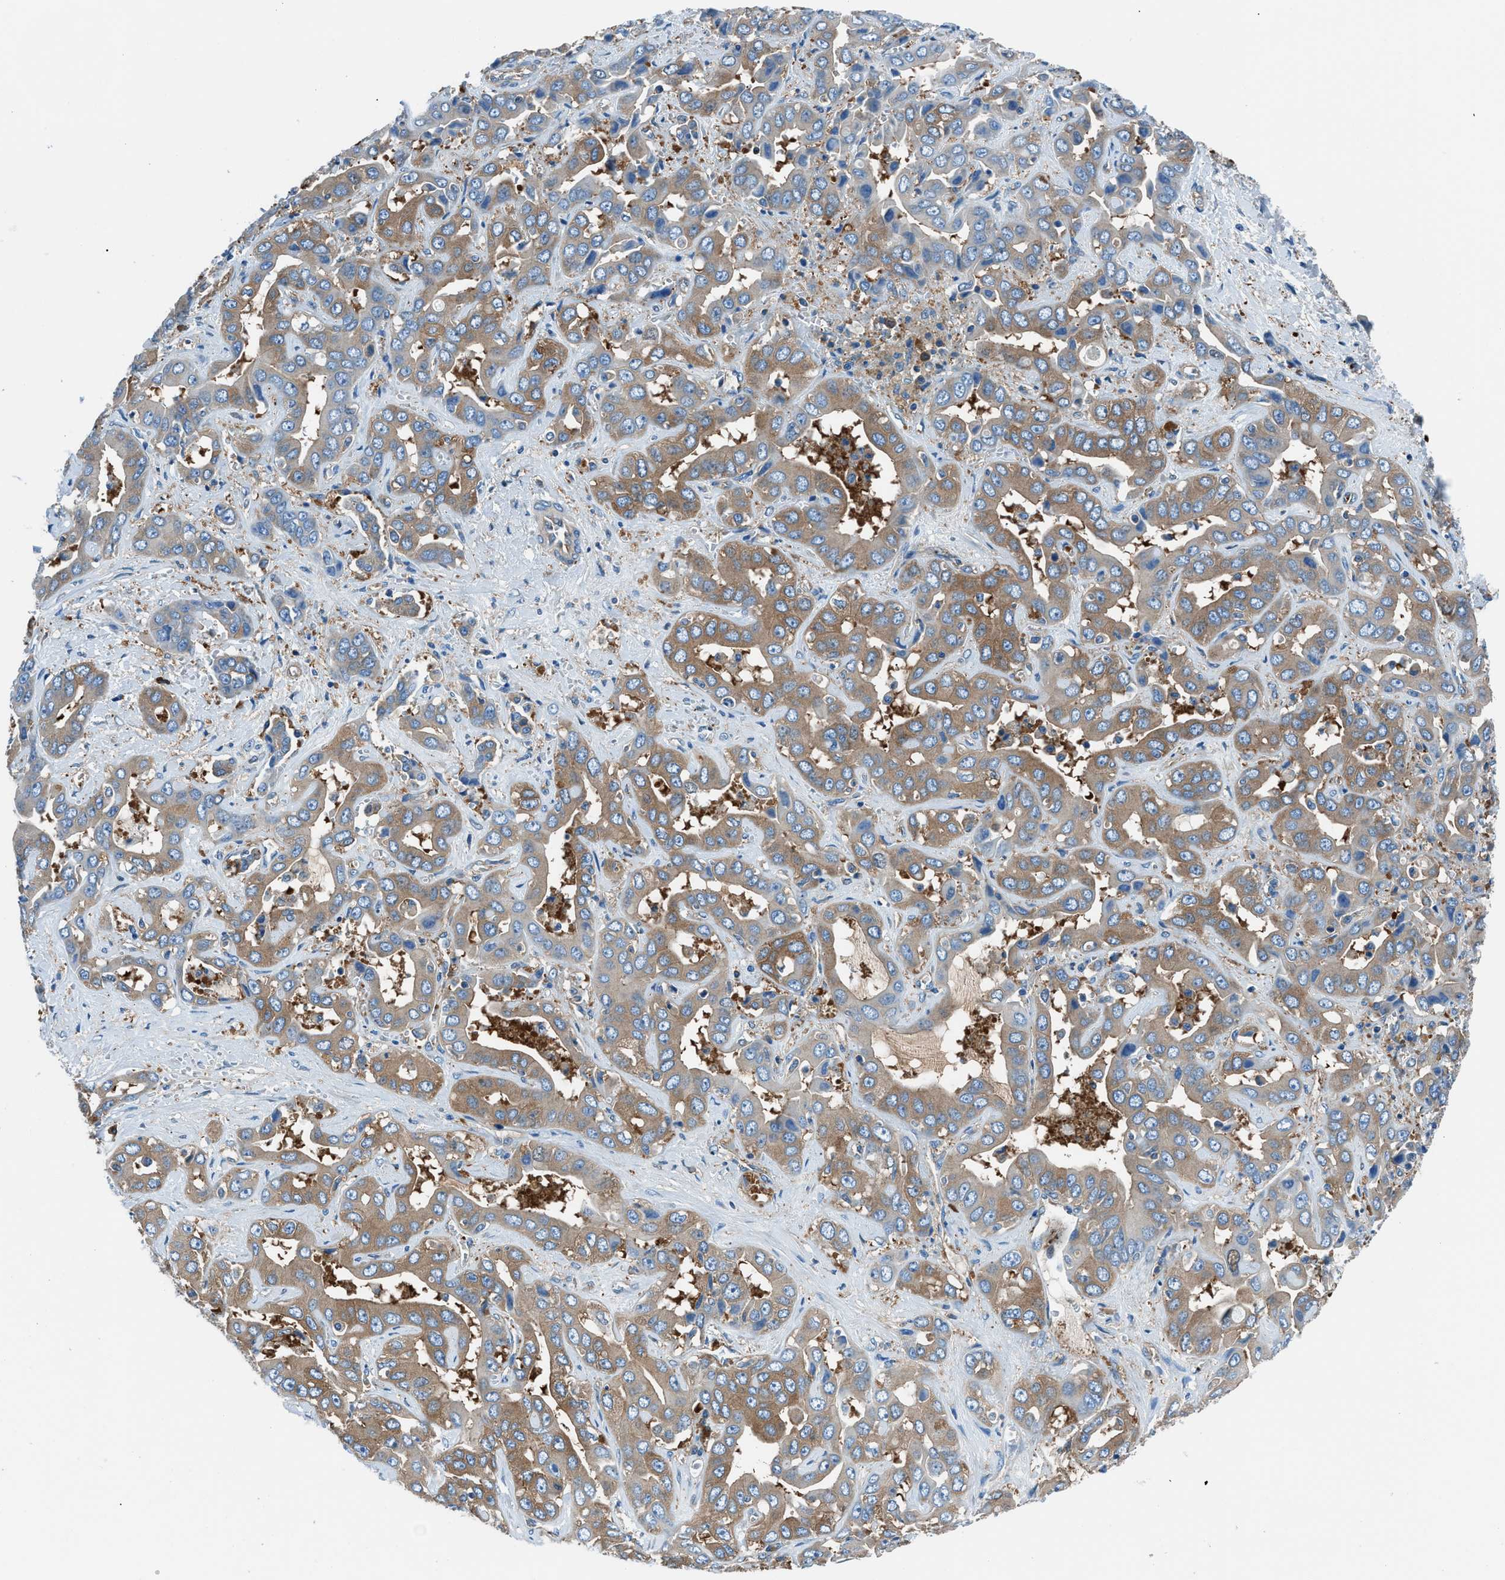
{"staining": {"intensity": "moderate", "quantity": ">75%", "location": "cytoplasmic/membranous"}, "tissue": "liver cancer", "cell_type": "Tumor cells", "image_type": "cancer", "snomed": [{"axis": "morphology", "description": "Cholangiocarcinoma"}, {"axis": "topography", "description": "Liver"}], "caption": "Cholangiocarcinoma (liver) stained with immunohistochemistry (IHC) displays moderate cytoplasmic/membranous staining in about >75% of tumor cells.", "gene": "SARS1", "patient": {"sex": "female", "age": 52}}